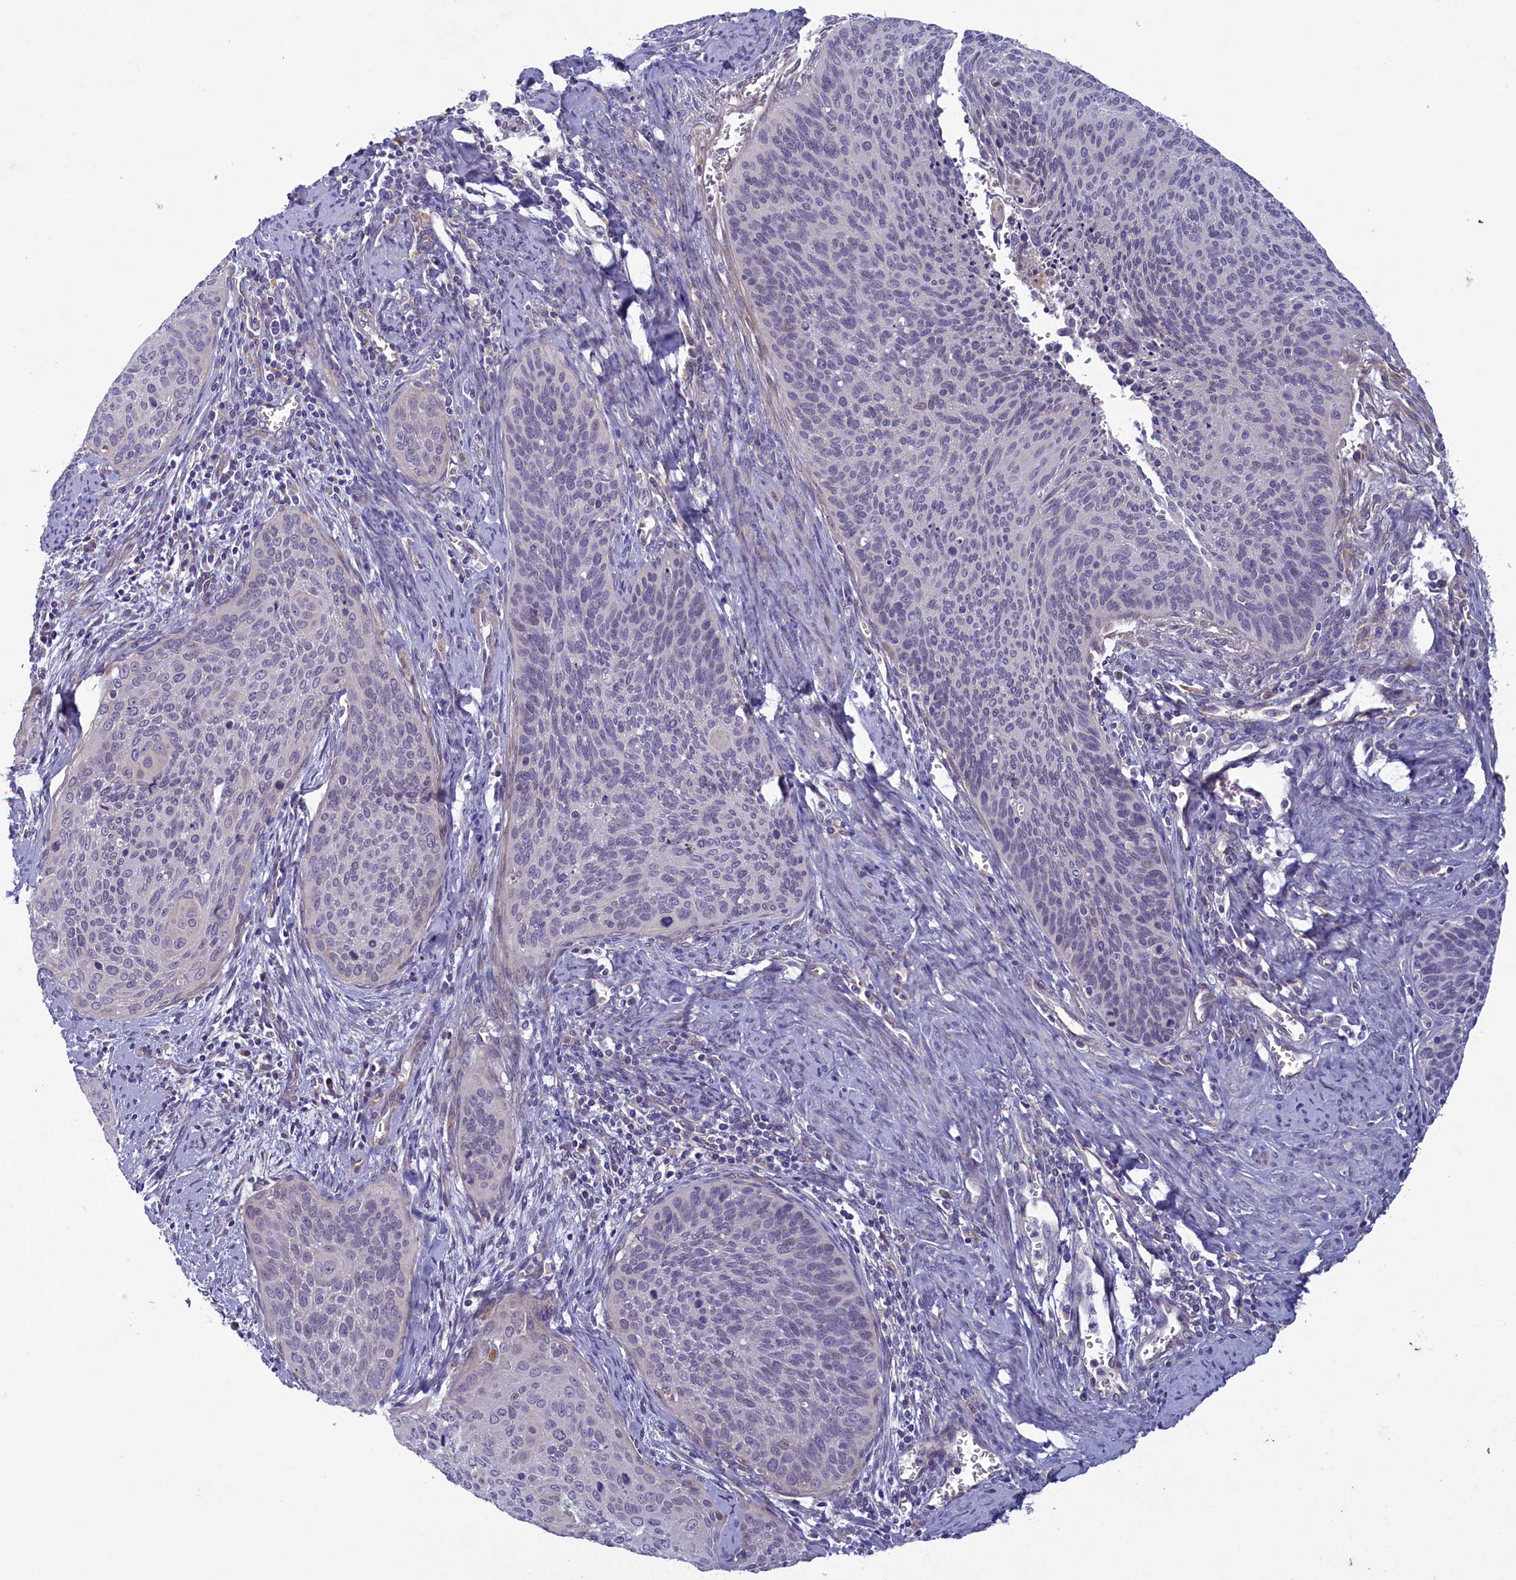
{"staining": {"intensity": "negative", "quantity": "none", "location": "none"}, "tissue": "cervical cancer", "cell_type": "Tumor cells", "image_type": "cancer", "snomed": [{"axis": "morphology", "description": "Squamous cell carcinoma, NOS"}, {"axis": "topography", "description": "Cervix"}], "caption": "Immunohistochemistry micrograph of neoplastic tissue: human cervical cancer stained with DAB shows no significant protein expression in tumor cells.", "gene": "PLEKHG6", "patient": {"sex": "female", "age": 55}}